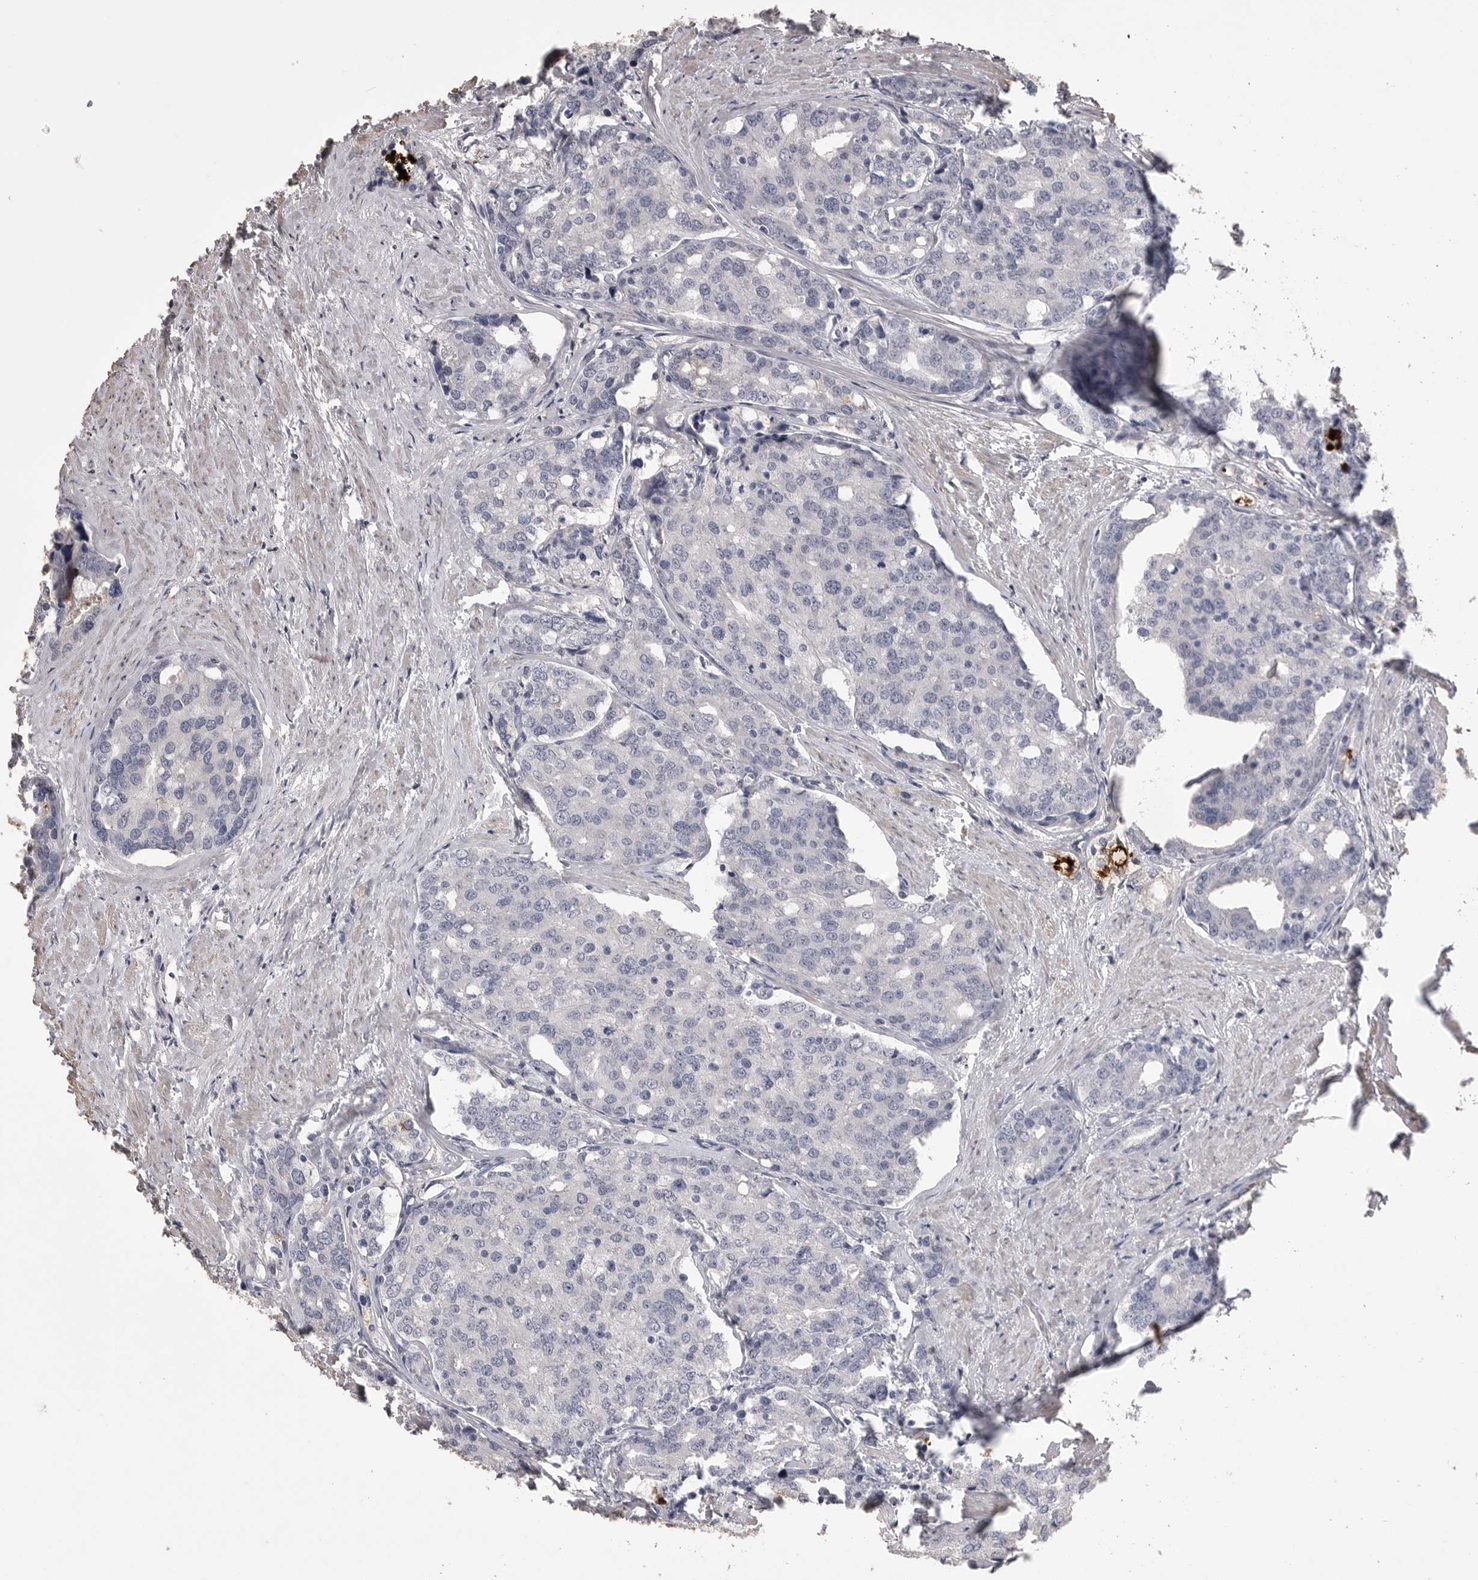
{"staining": {"intensity": "negative", "quantity": "none", "location": "none"}, "tissue": "prostate cancer", "cell_type": "Tumor cells", "image_type": "cancer", "snomed": [{"axis": "morphology", "description": "Adenocarcinoma, High grade"}, {"axis": "topography", "description": "Prostate"}], "caption": "IHC image of neoplastic tissue: human high-grade adenocarcinoma (prostate) stained with DAB (3,3'-diaminobenzidine) displays no significant protein expression in tumor cells.", "gene": "MMP7", "patient": {"sex": "male", "age": 50}}